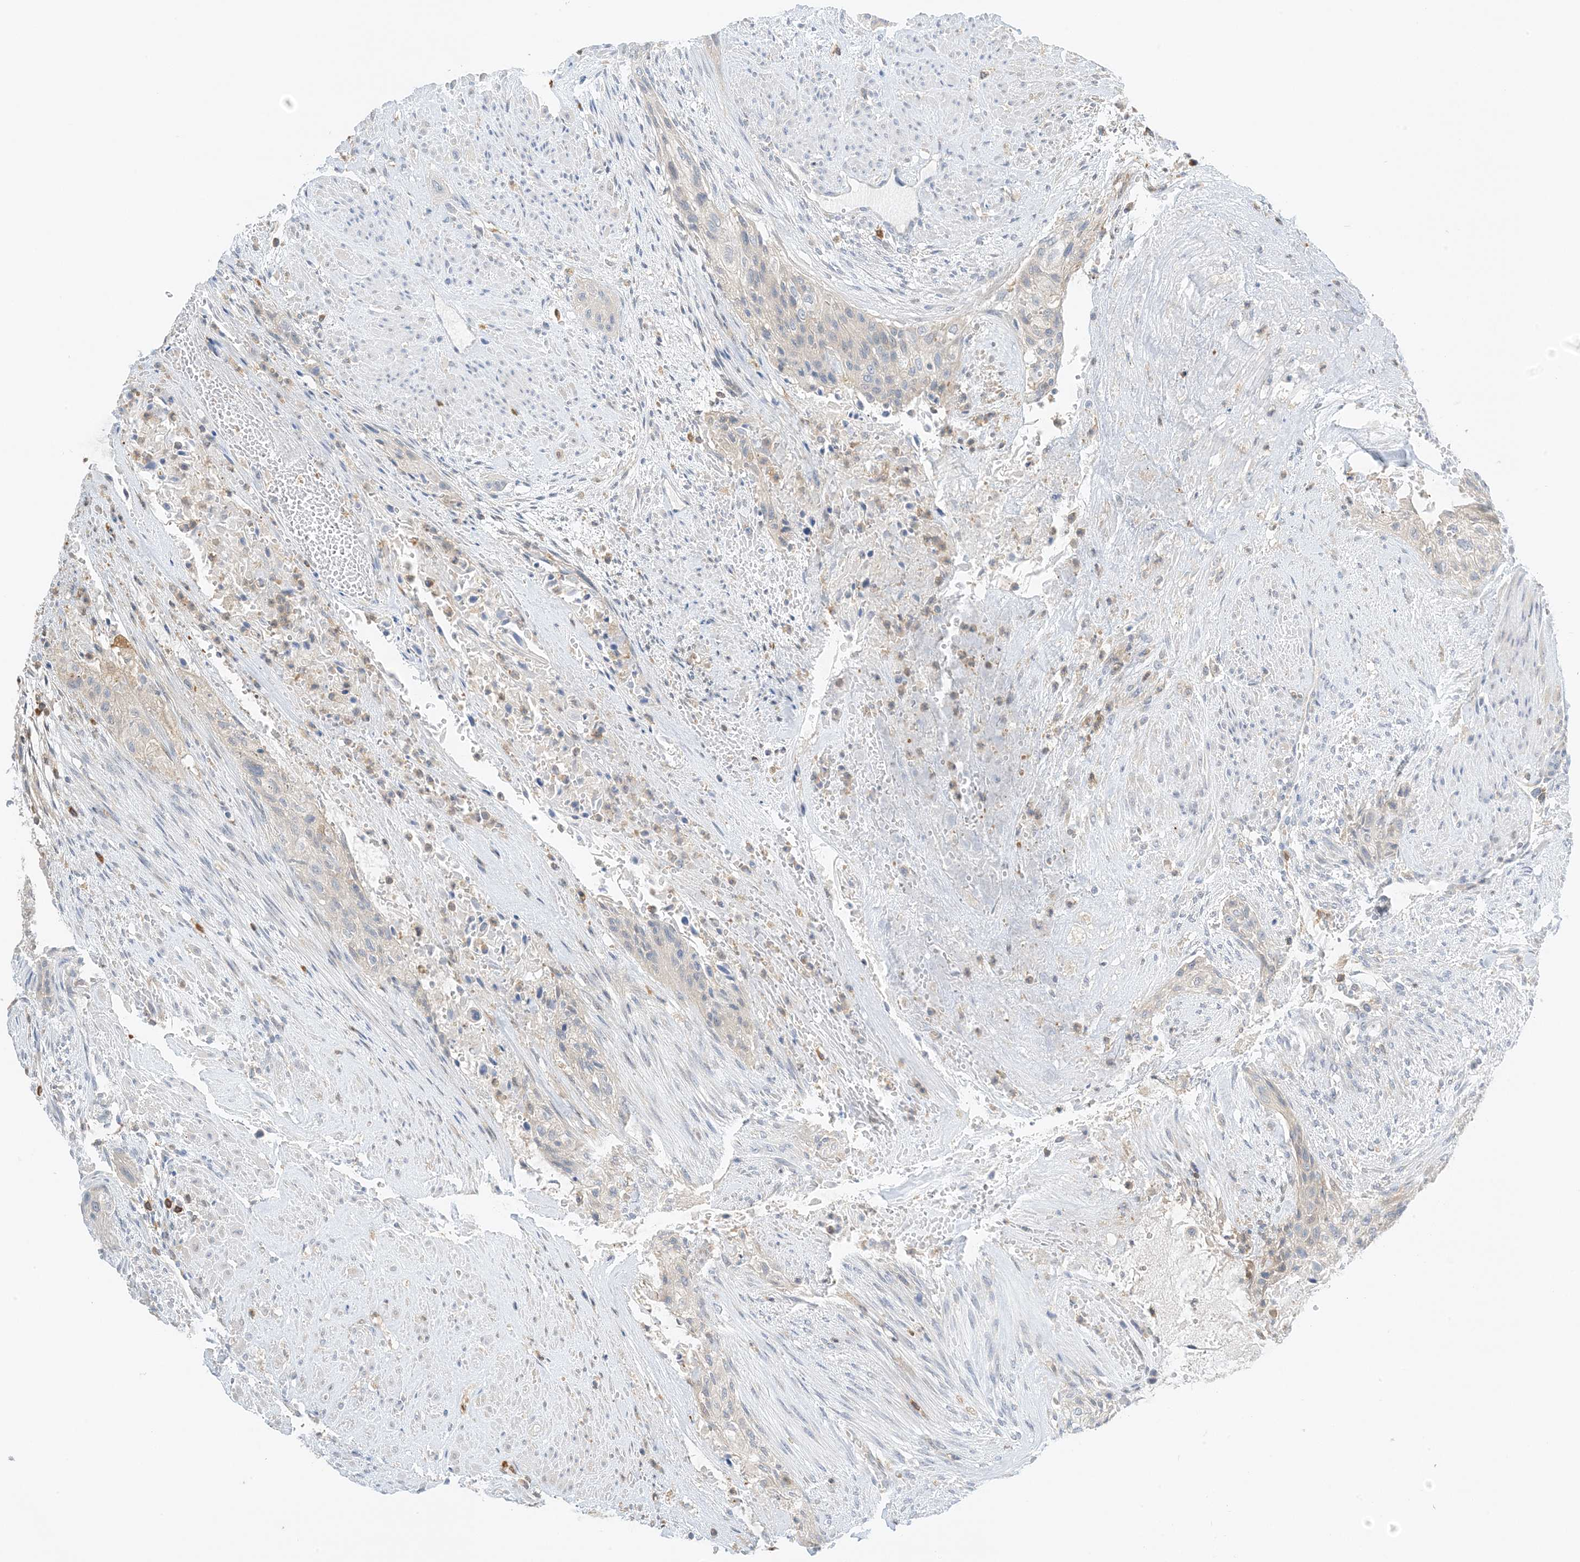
{"staining": {"intensity": "negative", "quantity": "none", "location": "none"}, "tissue": "urothelial cancer", "cell_type": "Tumor cells", "image_type": "cancer", "snomed": [{"axis": "morphology", "description": "Urothelial carcinoma, High grade"}, {"axis": "topography", "description": "Urinary bladder"}], "caption": "High-grade urothelial carcinoma was stained to show a protein in brown. There is no significant positivity in tumor cells.", "gene": "KIFBP", "patient": {"sex": "male", "age": 35}}